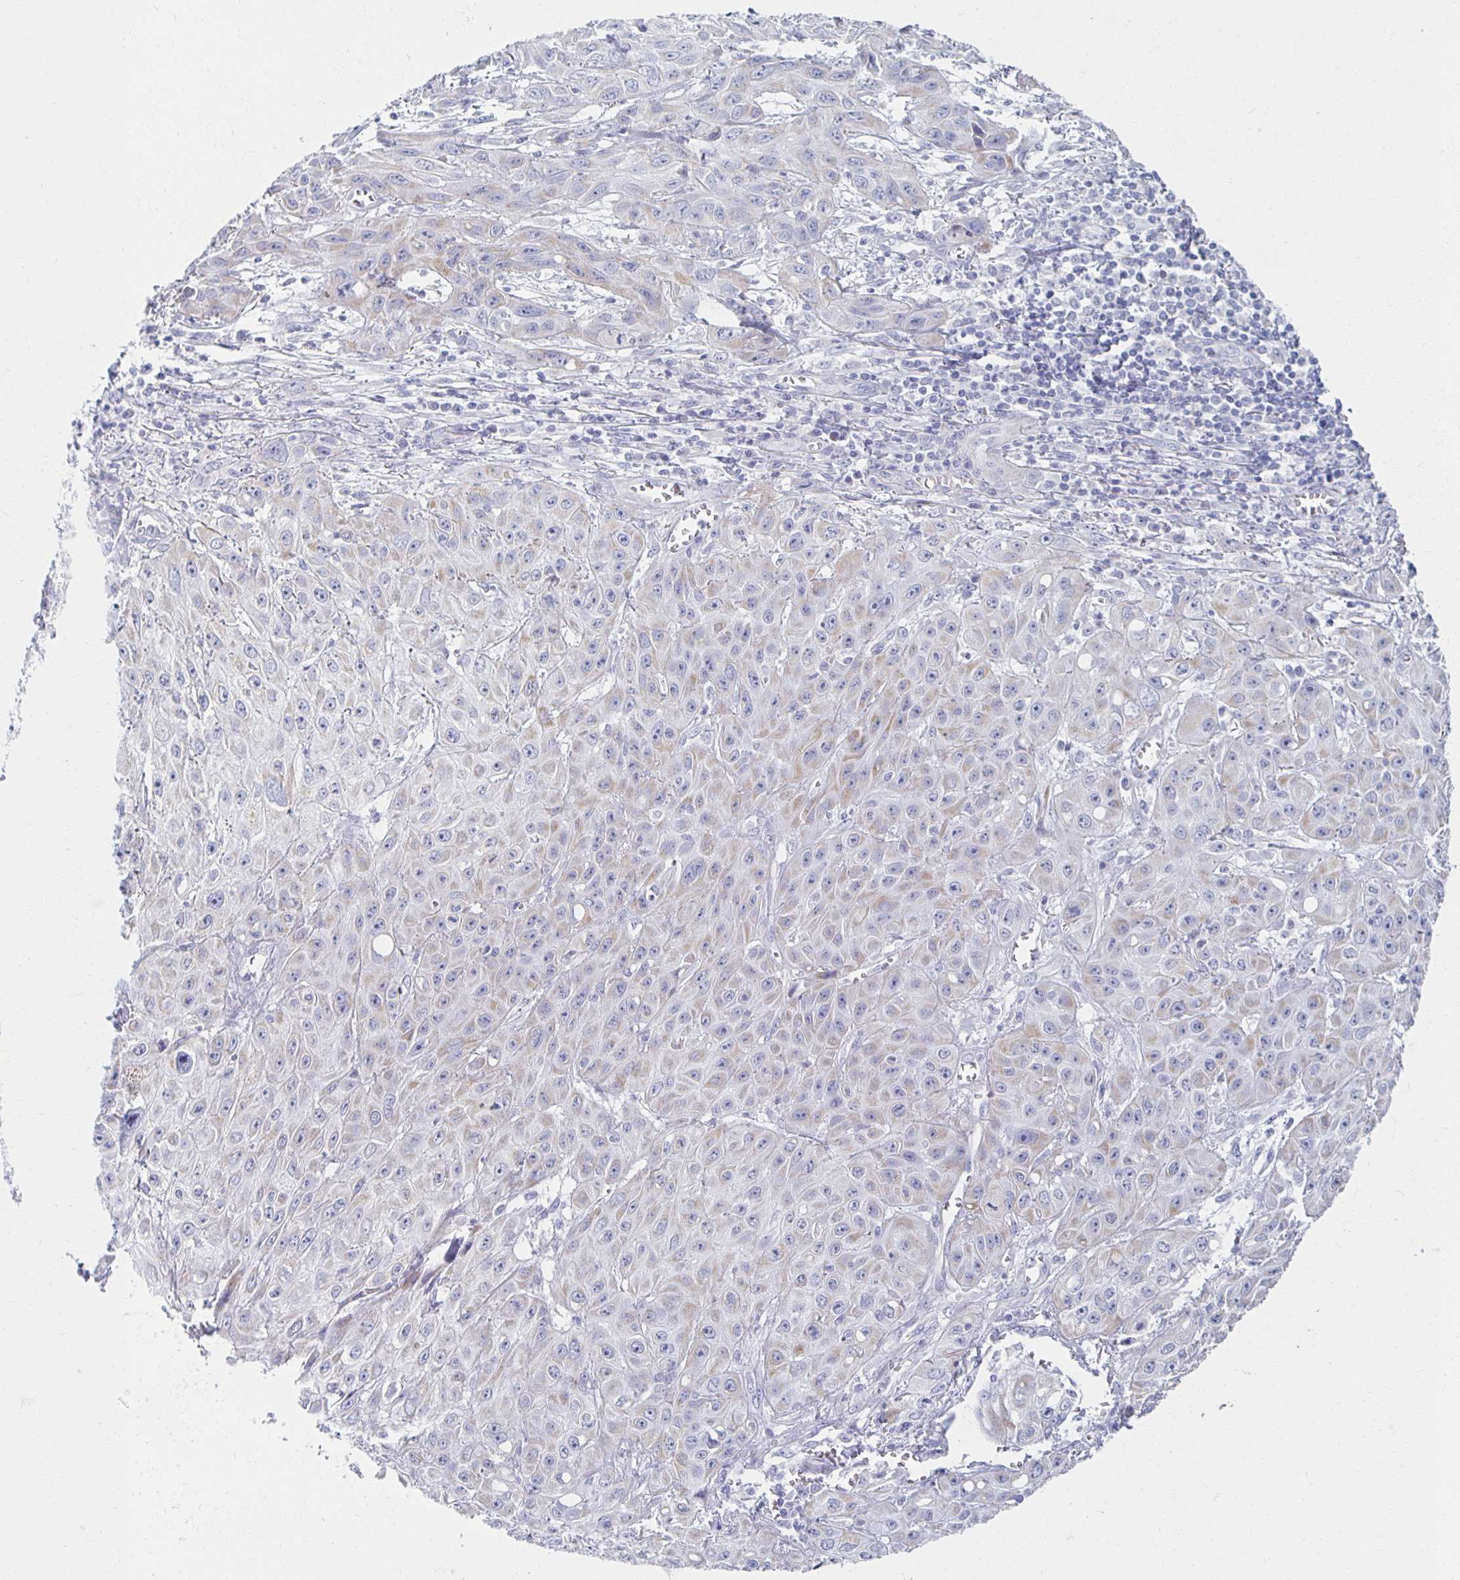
{"staining": {"intensity": "weak", "quantity": "25%-75%", "location": "cytoplasmic/membranous"}, "tissue": "skin cancer", "cell_type": "Tumor cells", "image_type": "cancer", "snomed": [{"axis": "morphology", "description": "Squamous cell carcinoma, NOS"}, {"axis": "topography", "description": "Skin"}, {"axis": "topography", "description": "Vulva"}], "caption": "A brown stain highlights weak cytoplasmic/membranous positivity of a protein in human skin squamous cell carcinoma tumor cells.", "gene": "TEX44", "patient": {"sex": "female", "age": 71}}